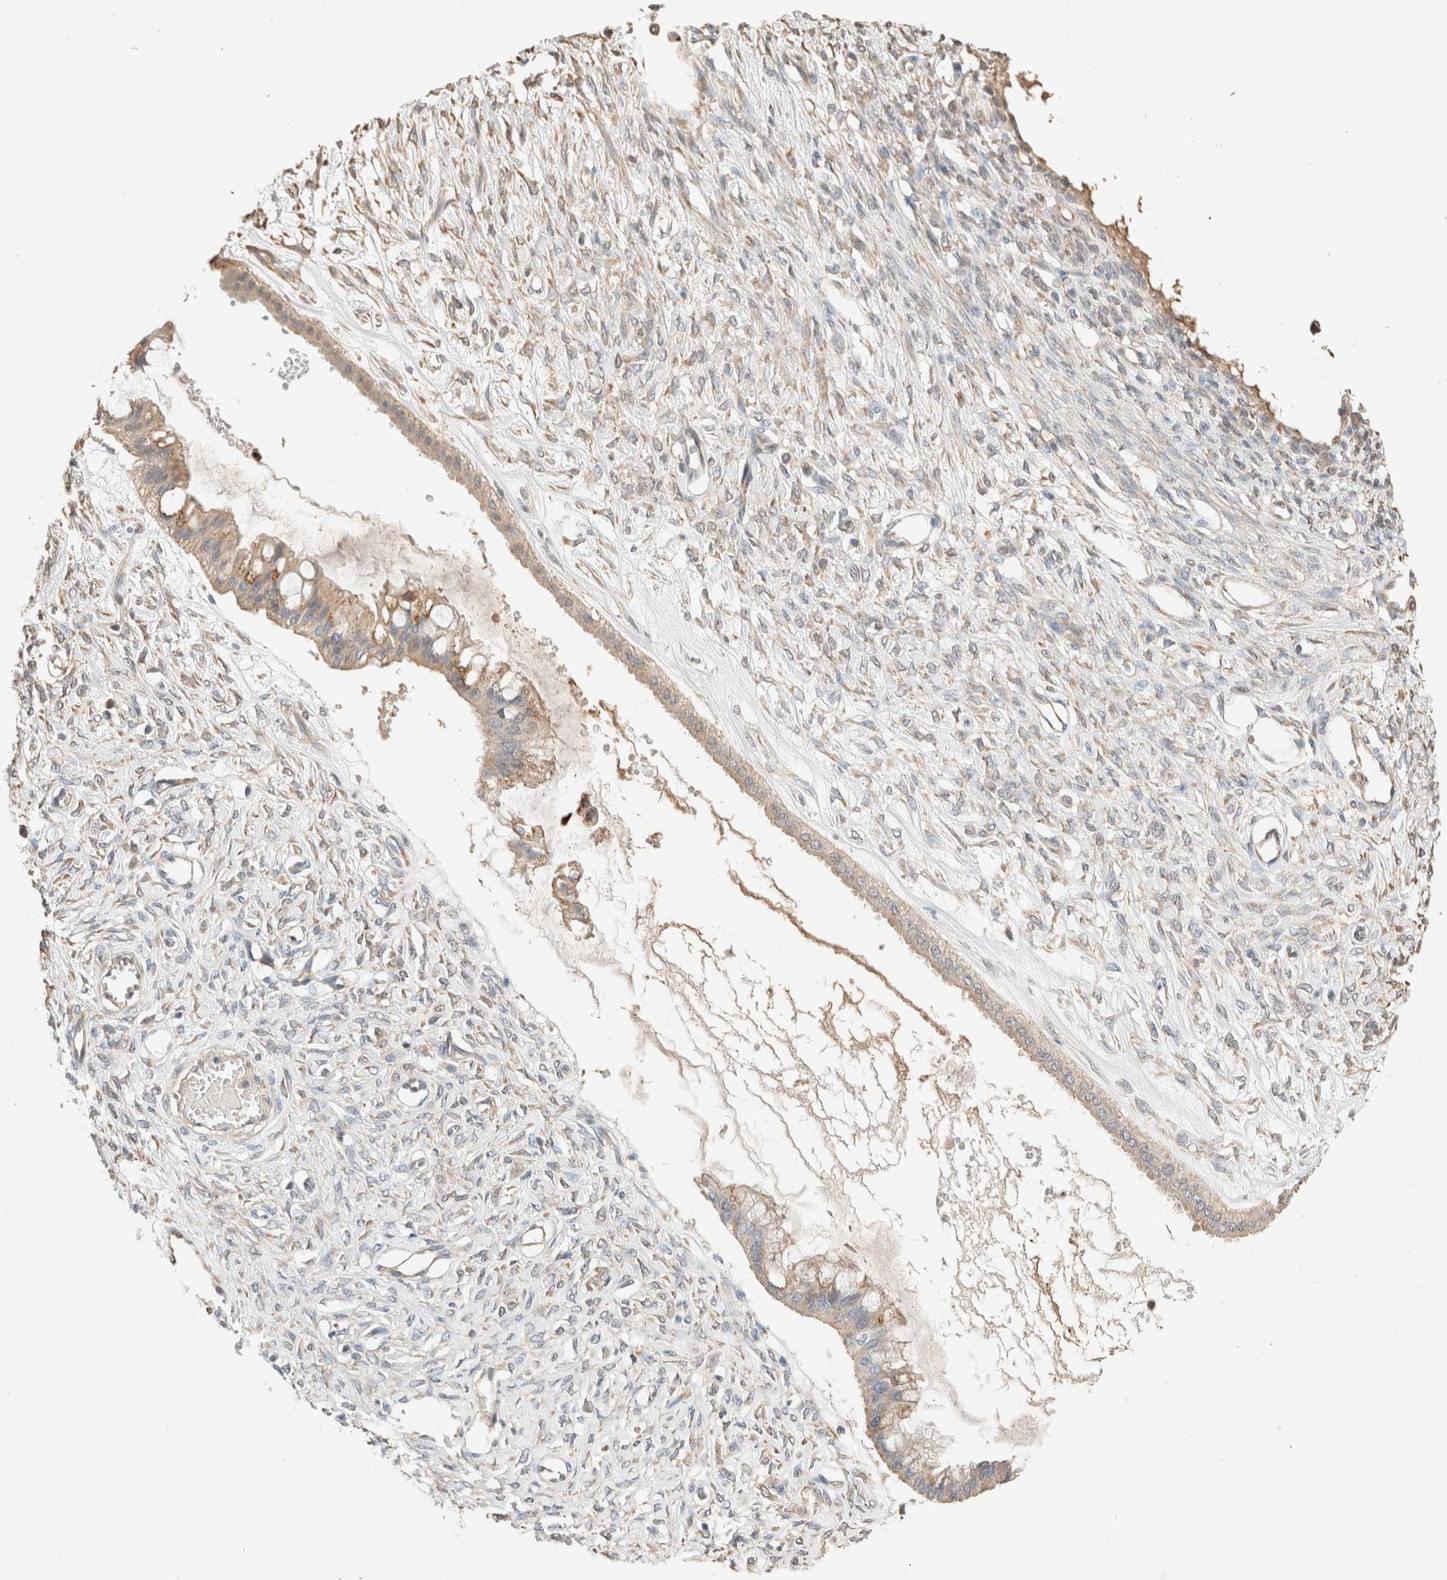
{"staining": {"intensity": "weak", "quantity": ">75%", "location": "cytoplasmic/membranous"}, "tissue": "ovarian cancer", "cell_type": "Tumor cells", "image_type": "cancer", "snomed": [{"axis": "morphology", "description": "Cystadenocarcinoma, mucinous, NOS"}, {"axis": "topography", "description": "Ovary"}], "caption": "IHC staining of mucinous cystadenocarcinoma (ovarian), which shows low levels of weak cytoplasmic/membranous staining in approximately >75% of tumor cells indicating weak cytoplasmic/membranous protein positivity. The staining was performed using DAB (brown) for protein detection and nuclei were counterstained in hematoxylin (blue).", "gene": "TUBD1", "patient": {"sex": "female", "age": 73}}